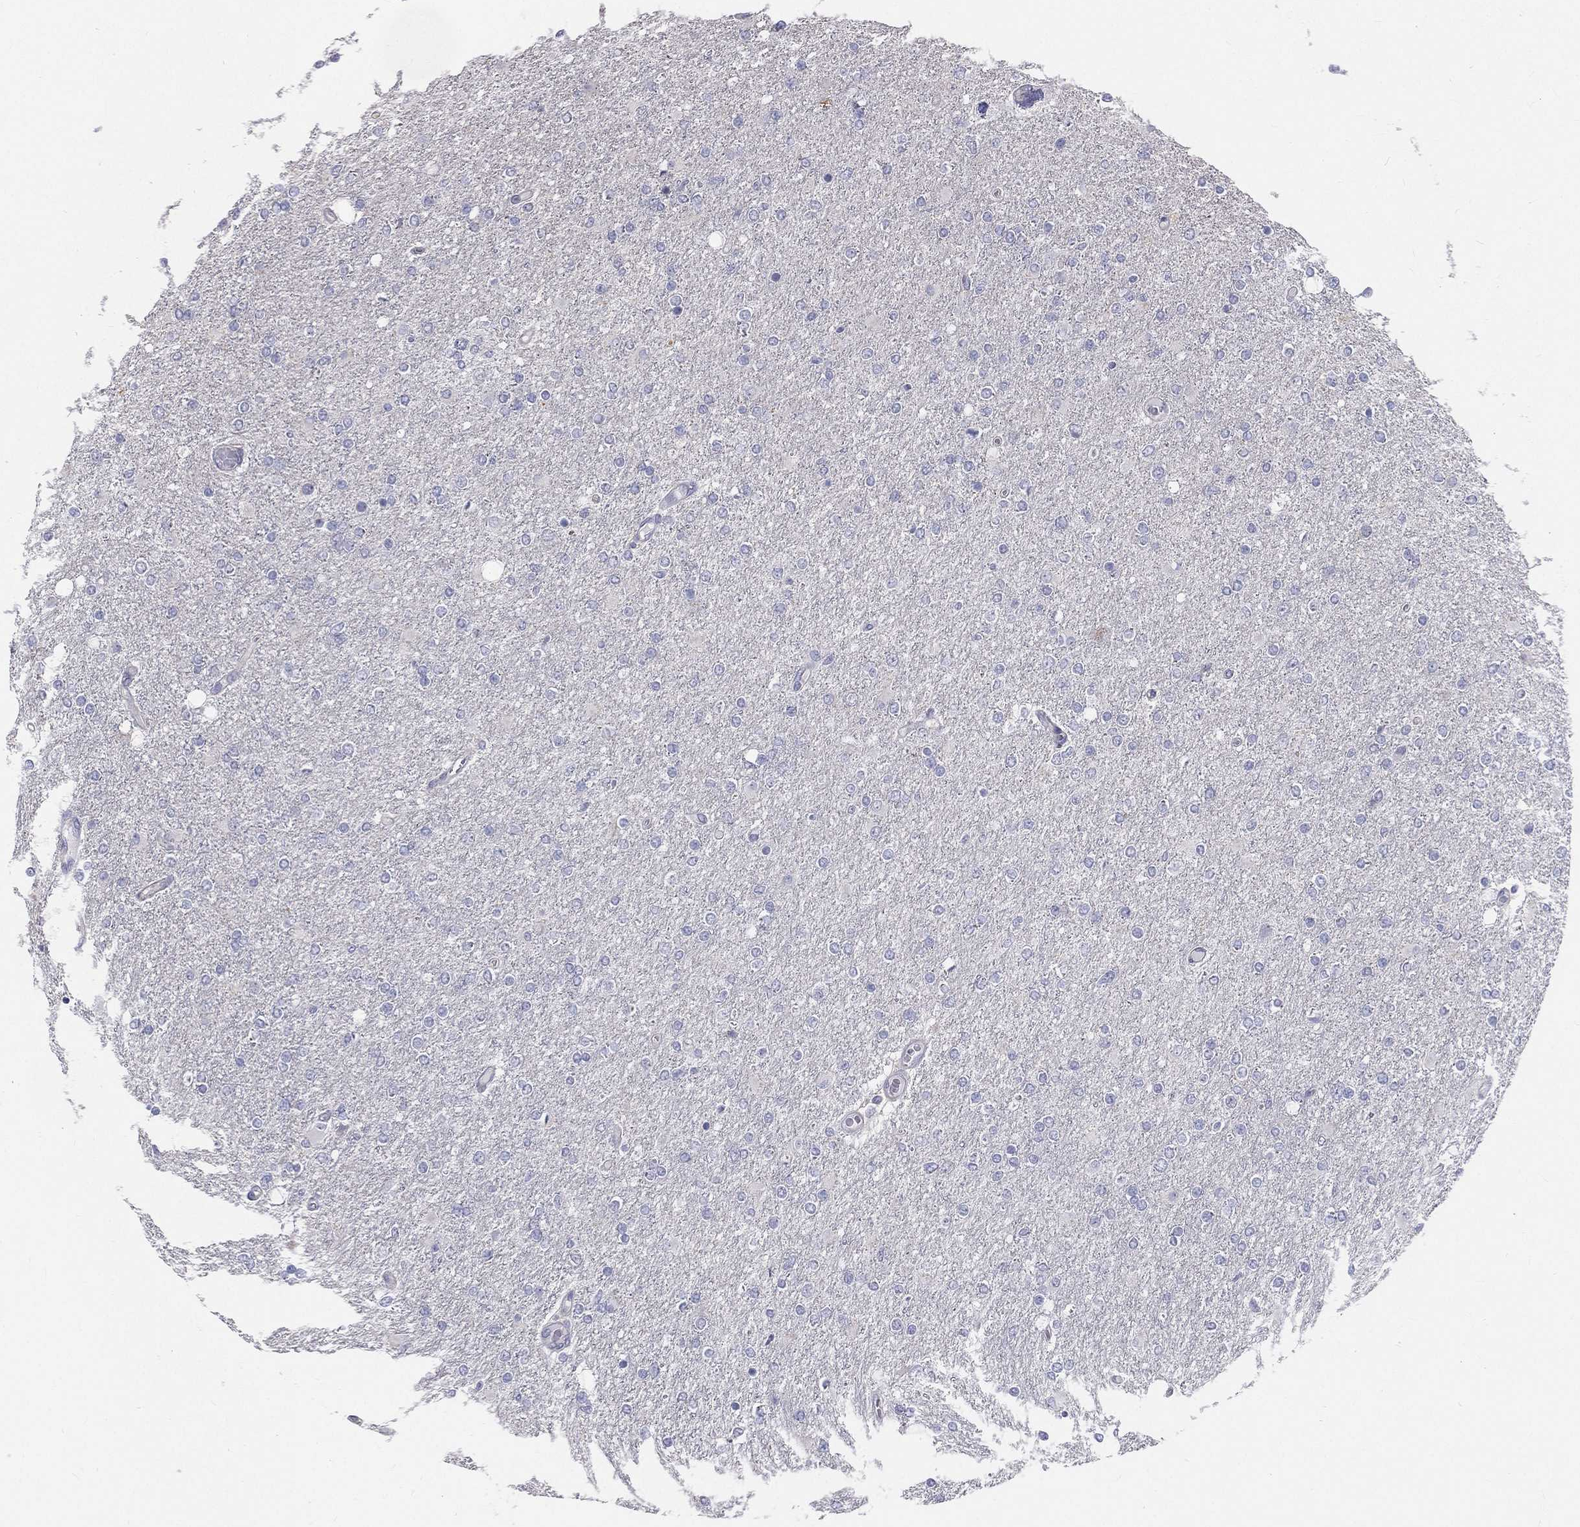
{"staining": {"intensity": "negative", "quantity": "none", "location": "none"}, "tissue": "glioma", "cell_type": "Tumor cells", "image_type": "cancer", "snomed": [{"axis": "morphology", "description": "Glioma, malignant, High grade"}, {"axis": "topography", "description": "Cerebral cortex"}], "caption": "A high-resolution micrograph shows IHC staining of glioma, which exhibits no significant expression in tumor cells. The staining is performed using DAB (3,3'-diaminobenzidine) brown chromogen with nuclei counter-stained in using hematoxylin.", "gene": "MUC13", "patient": {"sex": "male", "age": 70}}